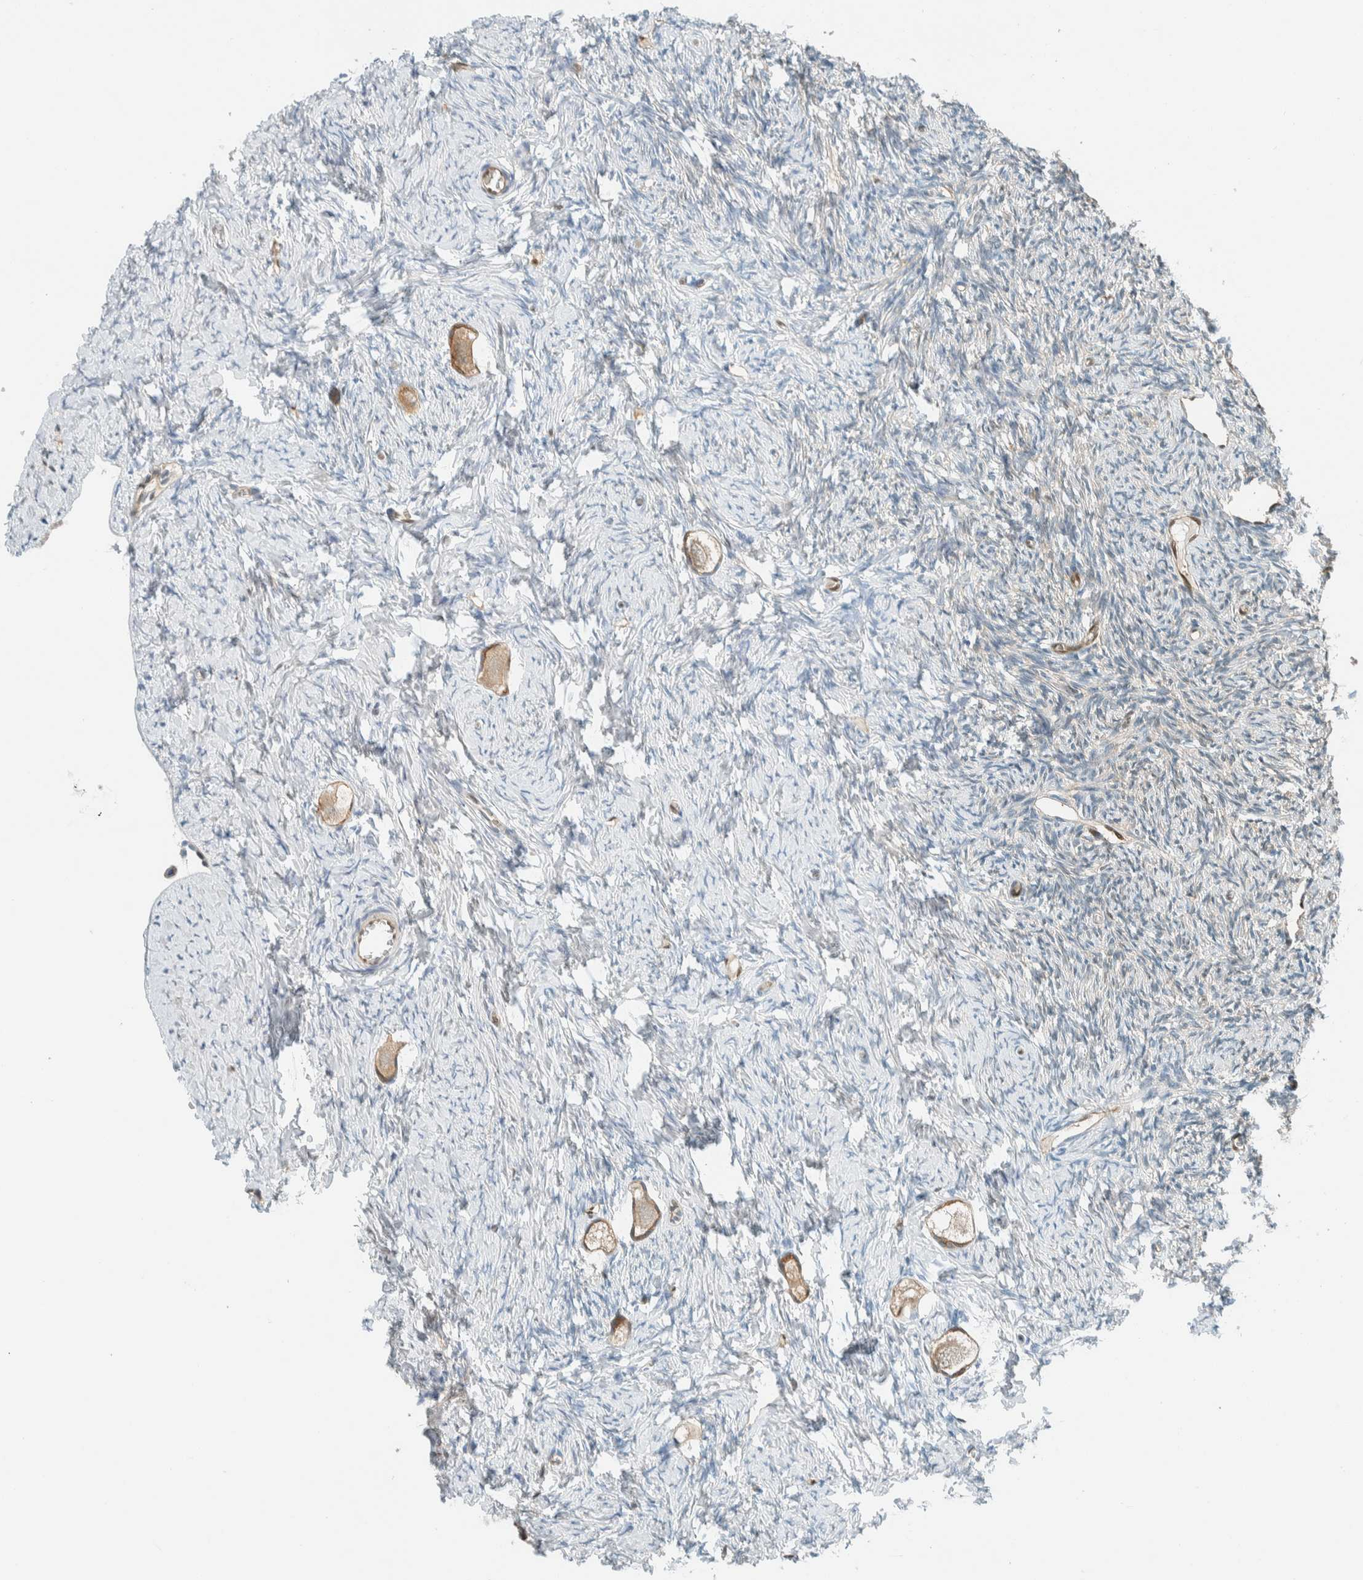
{"staining": {"intensity": "moderate", "quantity": ">75%", "location": "cytoplasmic/membranous"}, "tissue": "ovary", "cell_type": "Follicle cells", "image_type": "normal", "snomed": [{"axis": "morphology", "description": "Normal tissue, NOS"}, {"axis": "topography", "description": "Ovary"}], "caption": "DAB immunohistochemical staining of unremarkable ovary demonstrates moderate cytoplasmic/membranous protein staining in about >75% of follicle cells. Using DAB (brown) and hematoxylin (blue) stains, captured at high magnification using brightfield microscopy.", "gene": "NXN", "patient": {"sex": "female", "age": 27}}